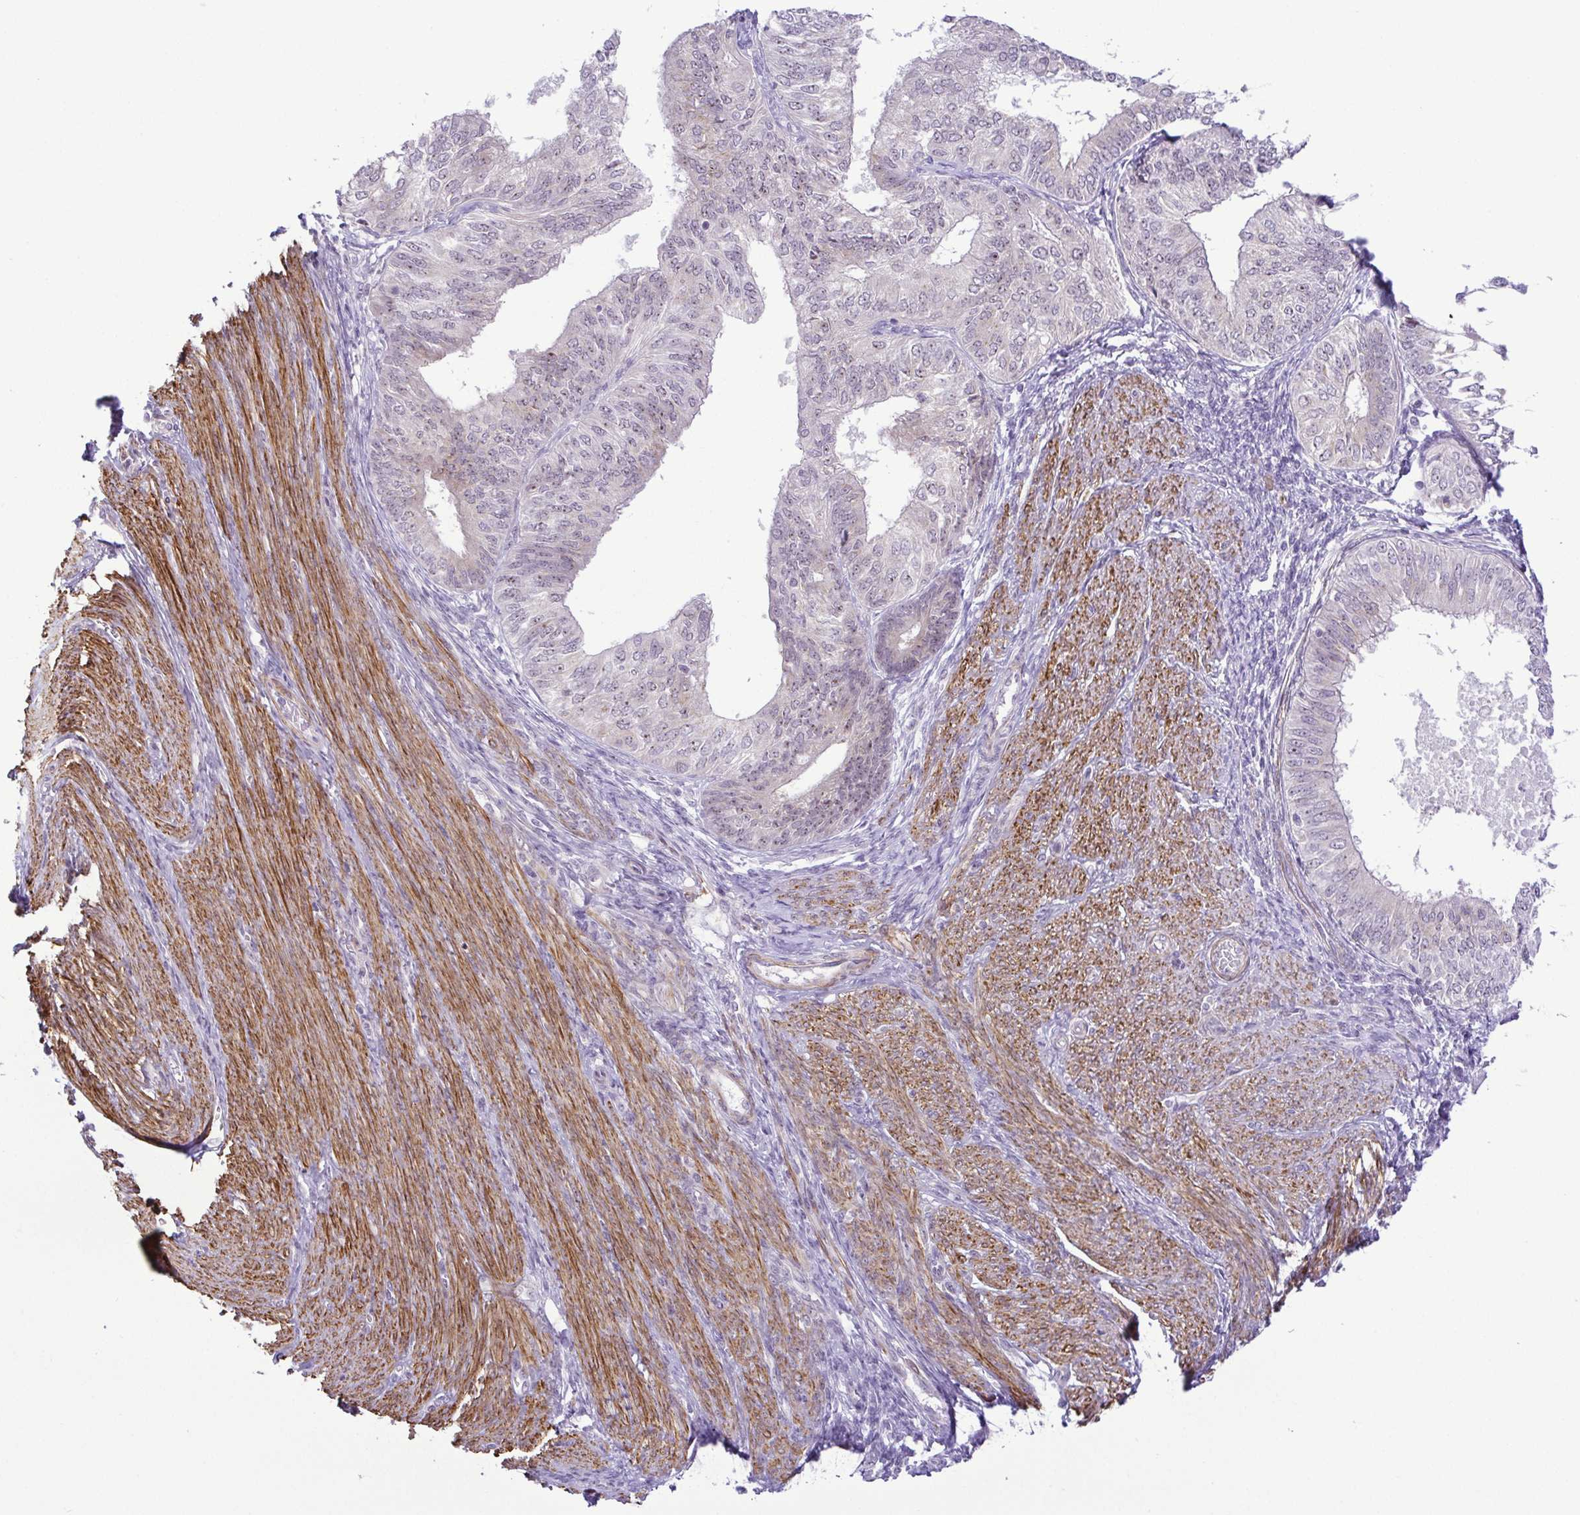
{"staining": {"intensity": "negative", "quantity": "none", "location": "none"}, "tissue": "endometrial cancer", "cell_type": "Tumor cells", "image_type": "cancer", "snomed": [{"axis": "morphology", "description": "Adenocarcinoma, NOS"}, {"axis": "topography", "description": "Endometrium"}], "caption": "This photomicrograph is of endometrial cancer (adenocarcinoma) stained with immunohistochemistry (IHC) to label a protein in brown with the nuclei are counter-stained blue. There is no expression in tumor cells.", "gene": "RSL24D1", "patient": {"sex": "female", "age": 58}}